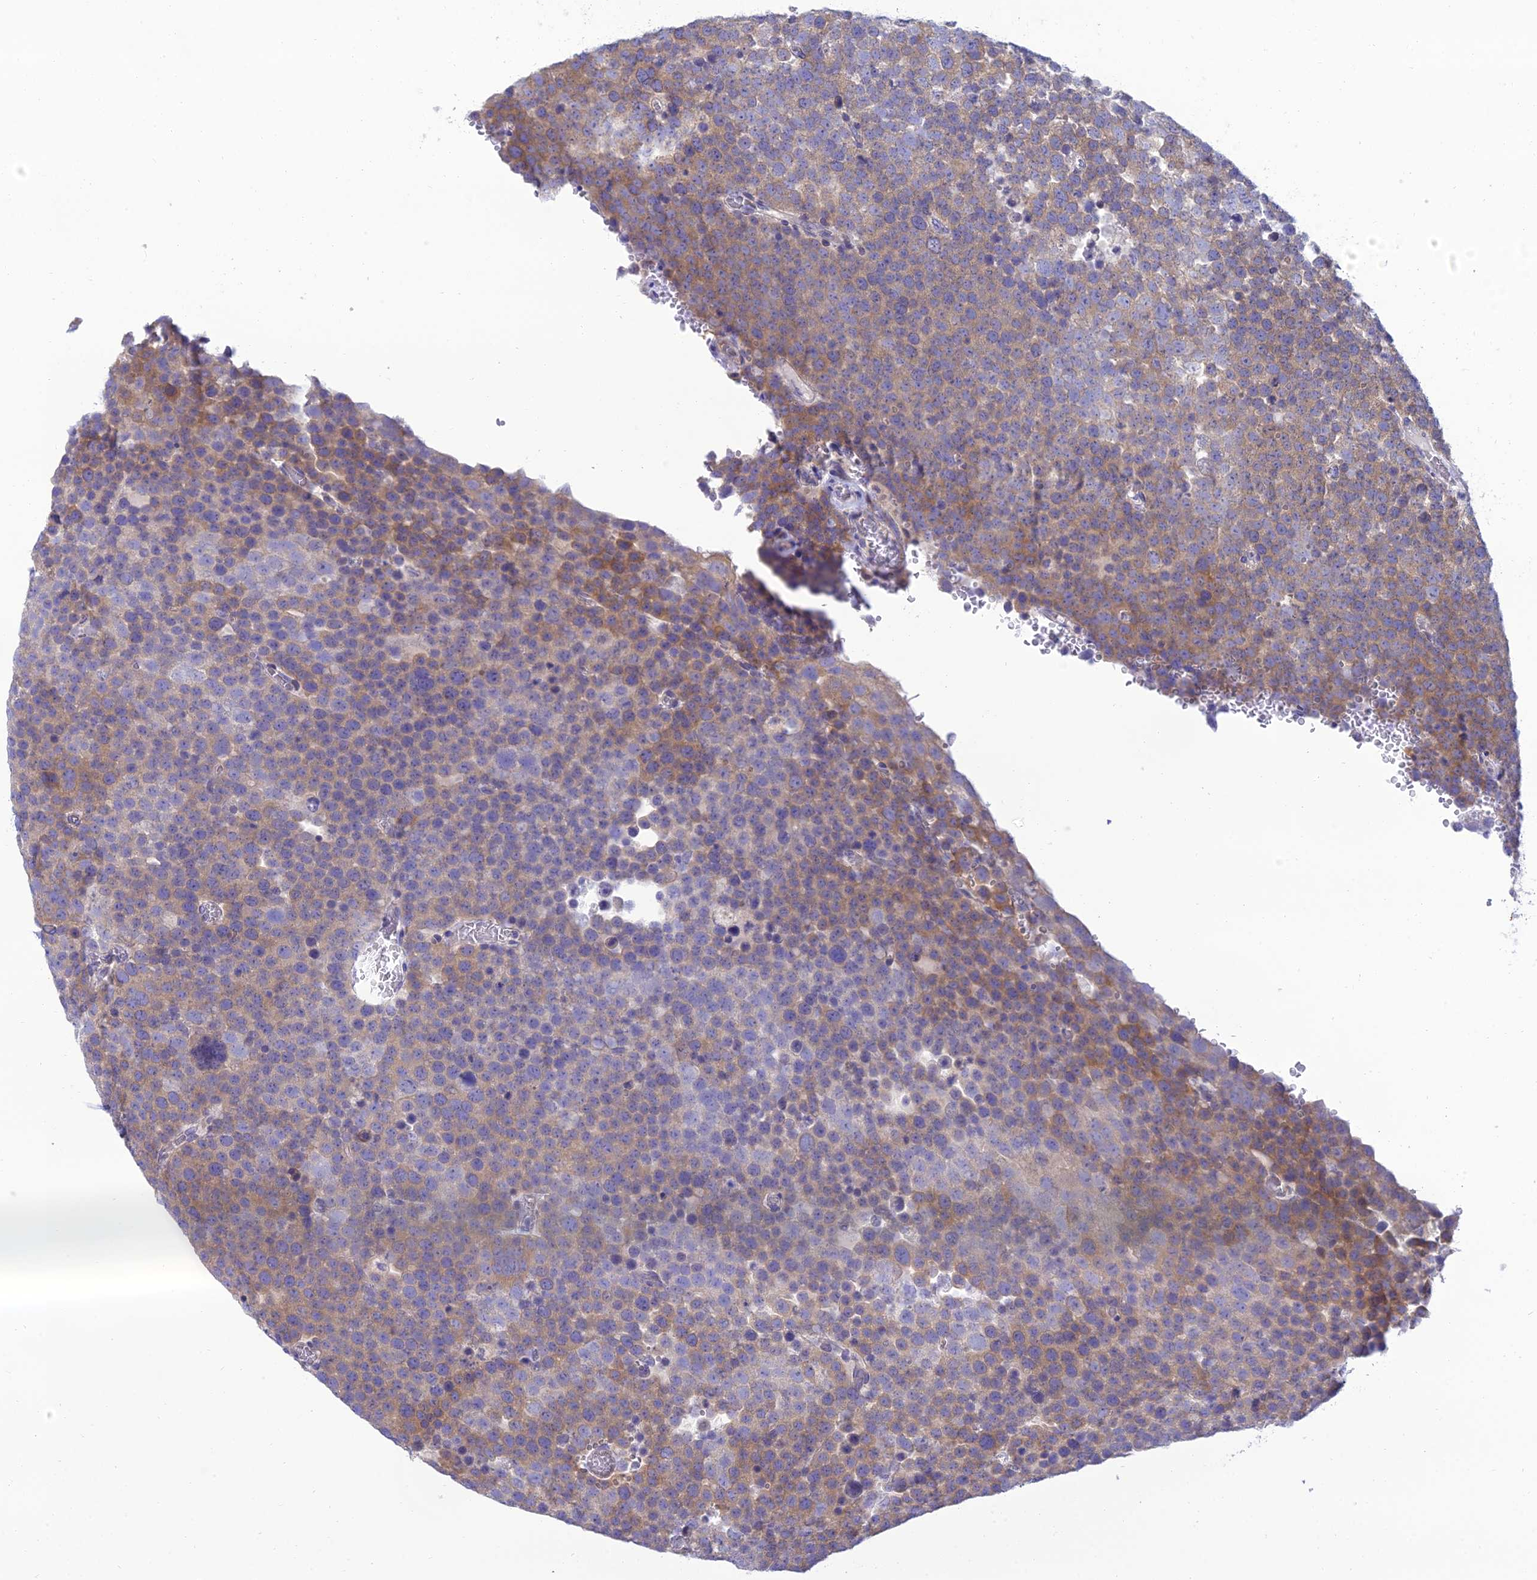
{"staining": {"intensity": "weak", "quantity": ">75%", "location": "cytoplasmic/membranous"}, "tissue": "testis cancer", "cell_type": "Tumor cells", "image_type": "cancer", "snomed": [{"axis": "morphology", "description": "Seminoma, NOS"}, {"axis": "topography", "description": "Testis"}], "caption": "The immunohistochemical stain highlights weak cytoplasmic/membranous staining in tumor cells of testis cancer (seminoma) tissue.", "gene": "CLCN7", "patient": {"sex": "male", "age": 71}}